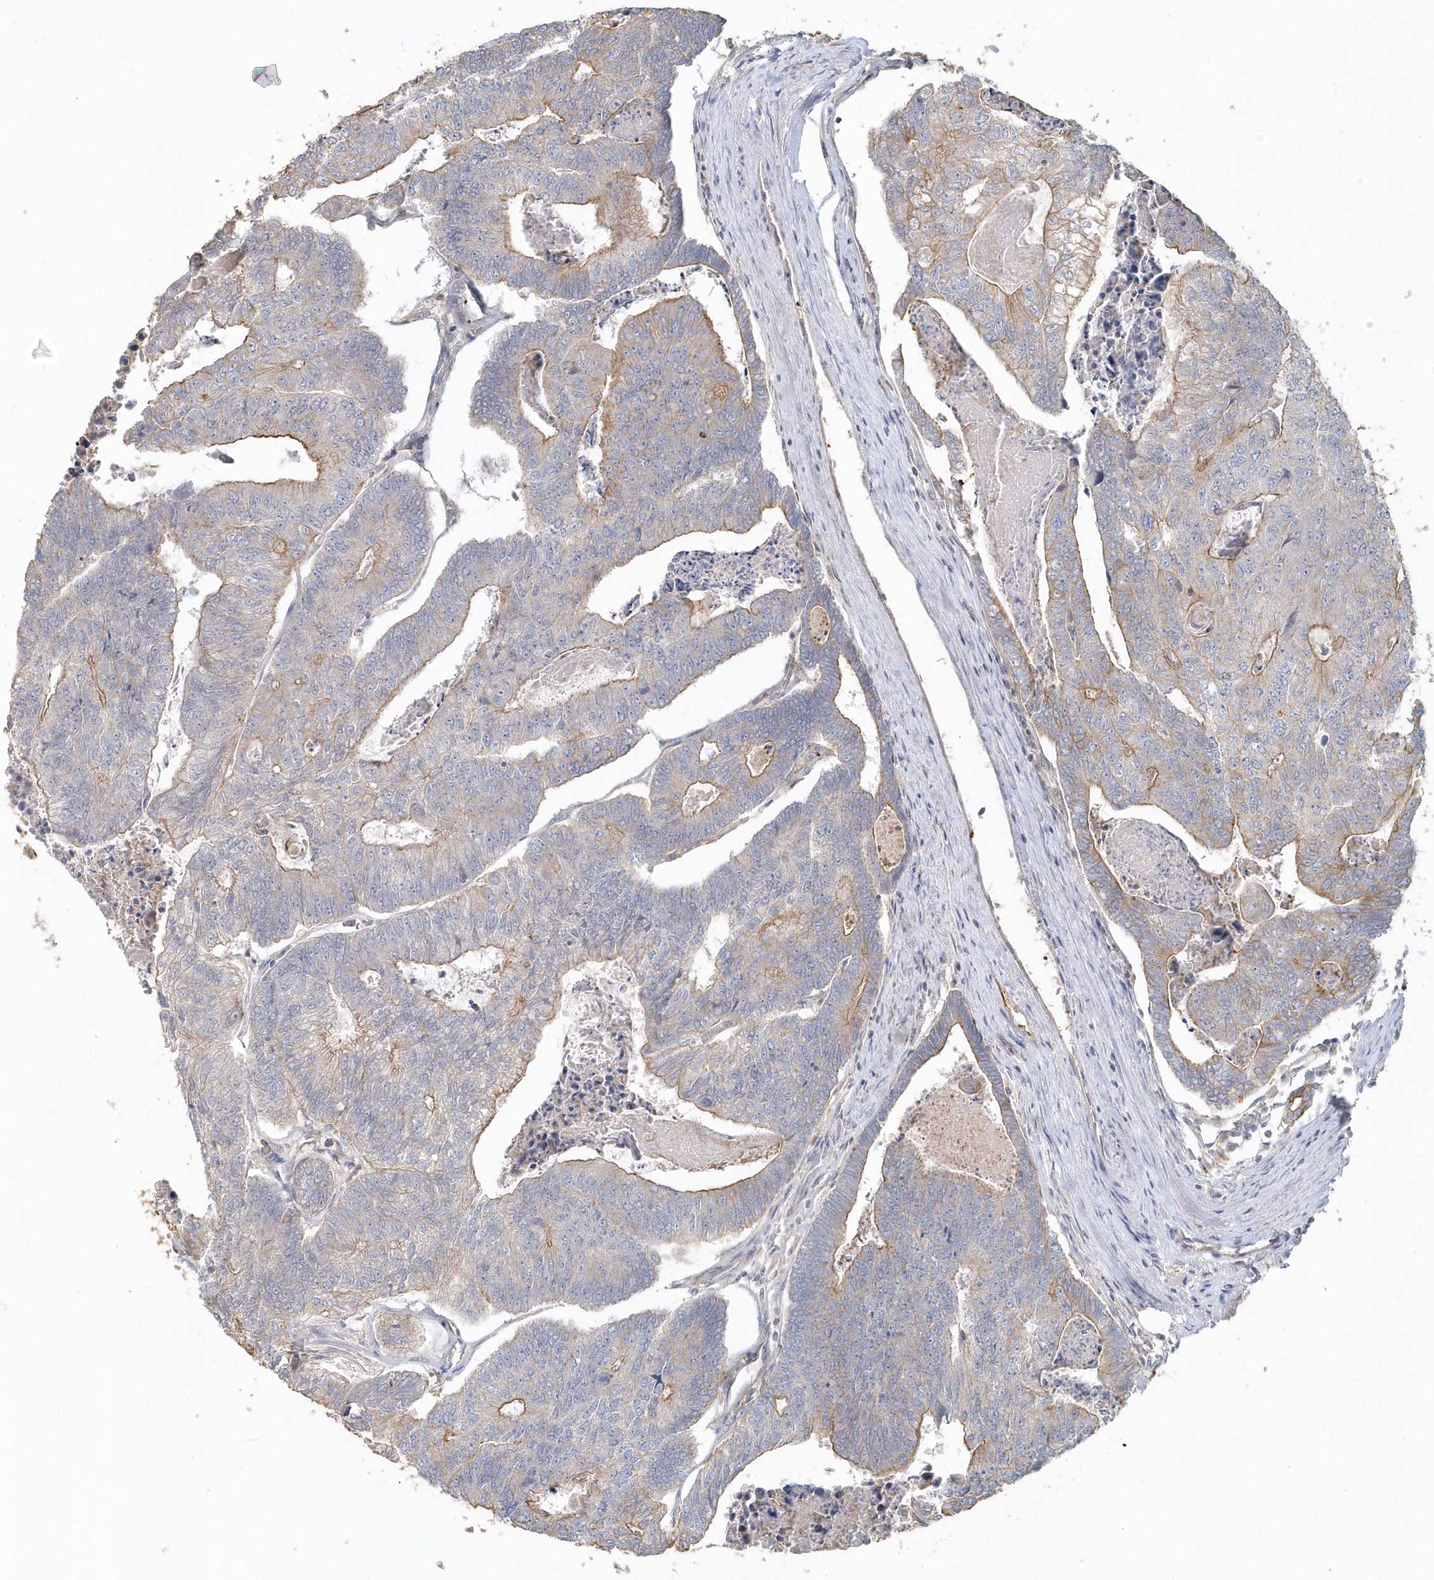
{"staining": {"intensity": "moderate", "quantity": "<25%", "location": "cytoplasmic/membranous"}, "tissue": "colorectal cancer", "cell_type": "Tumor cells", "image_type": "cancer", "snomed": [{"axis": "morphology", "description": "Adenocarcinoma, NOS"}, {"axis": "topography", "description": "Colon"}], "caption": "A low amount of moderate cytoplasmic/membranous staining is identified in about <25% of tumor cells in adenocarcinoma (colorectal) tissue.", "gene": "MMRN1", "patient": {"sex": "female", "age": 67}}